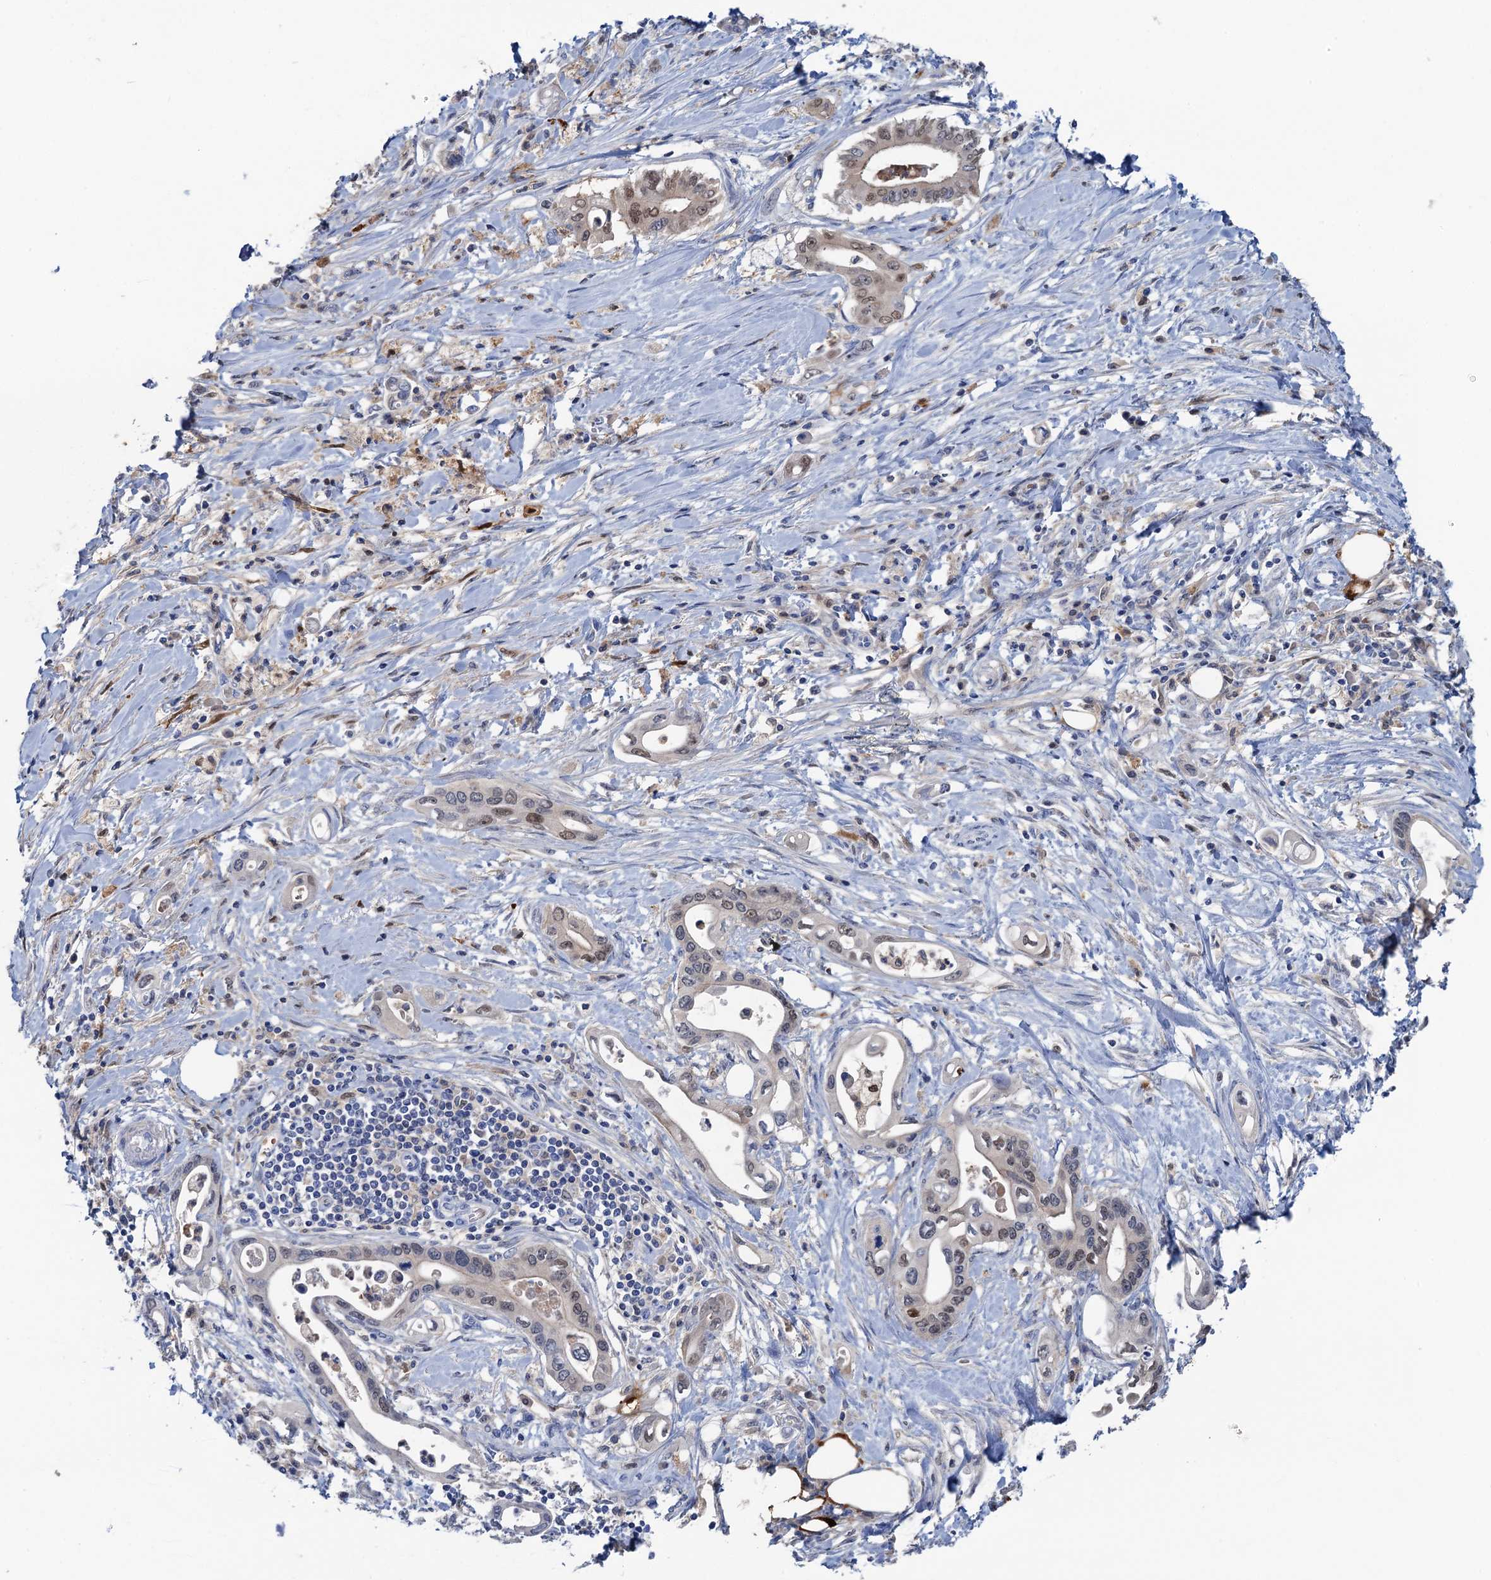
{"staining": {"intensity": "weak", "quantity": "25%-75%", "location": "cytoplasmic/membranous,nuclear"}, "tissue": "pancreatic cancer", "cell_type": "Tumor cells", "image_type": "cancer", "snomed": [{"axis": "morphology", "description": "Adenocarcinoma, NOS"}, {"axis": "topography", "description": "Pancreas"}], "caption": "Immunohistochemical staining of adenocarcinoma (pancreatic) reveals low levels of weak cytoplasmic/membranous and nuclear staining in approximately 25%-75% of tumor cells. (Brightfield microscopy of DAB IHC at high magnification).", "gene": "FAH", "patient": {"sex": "female", "age": 77}}